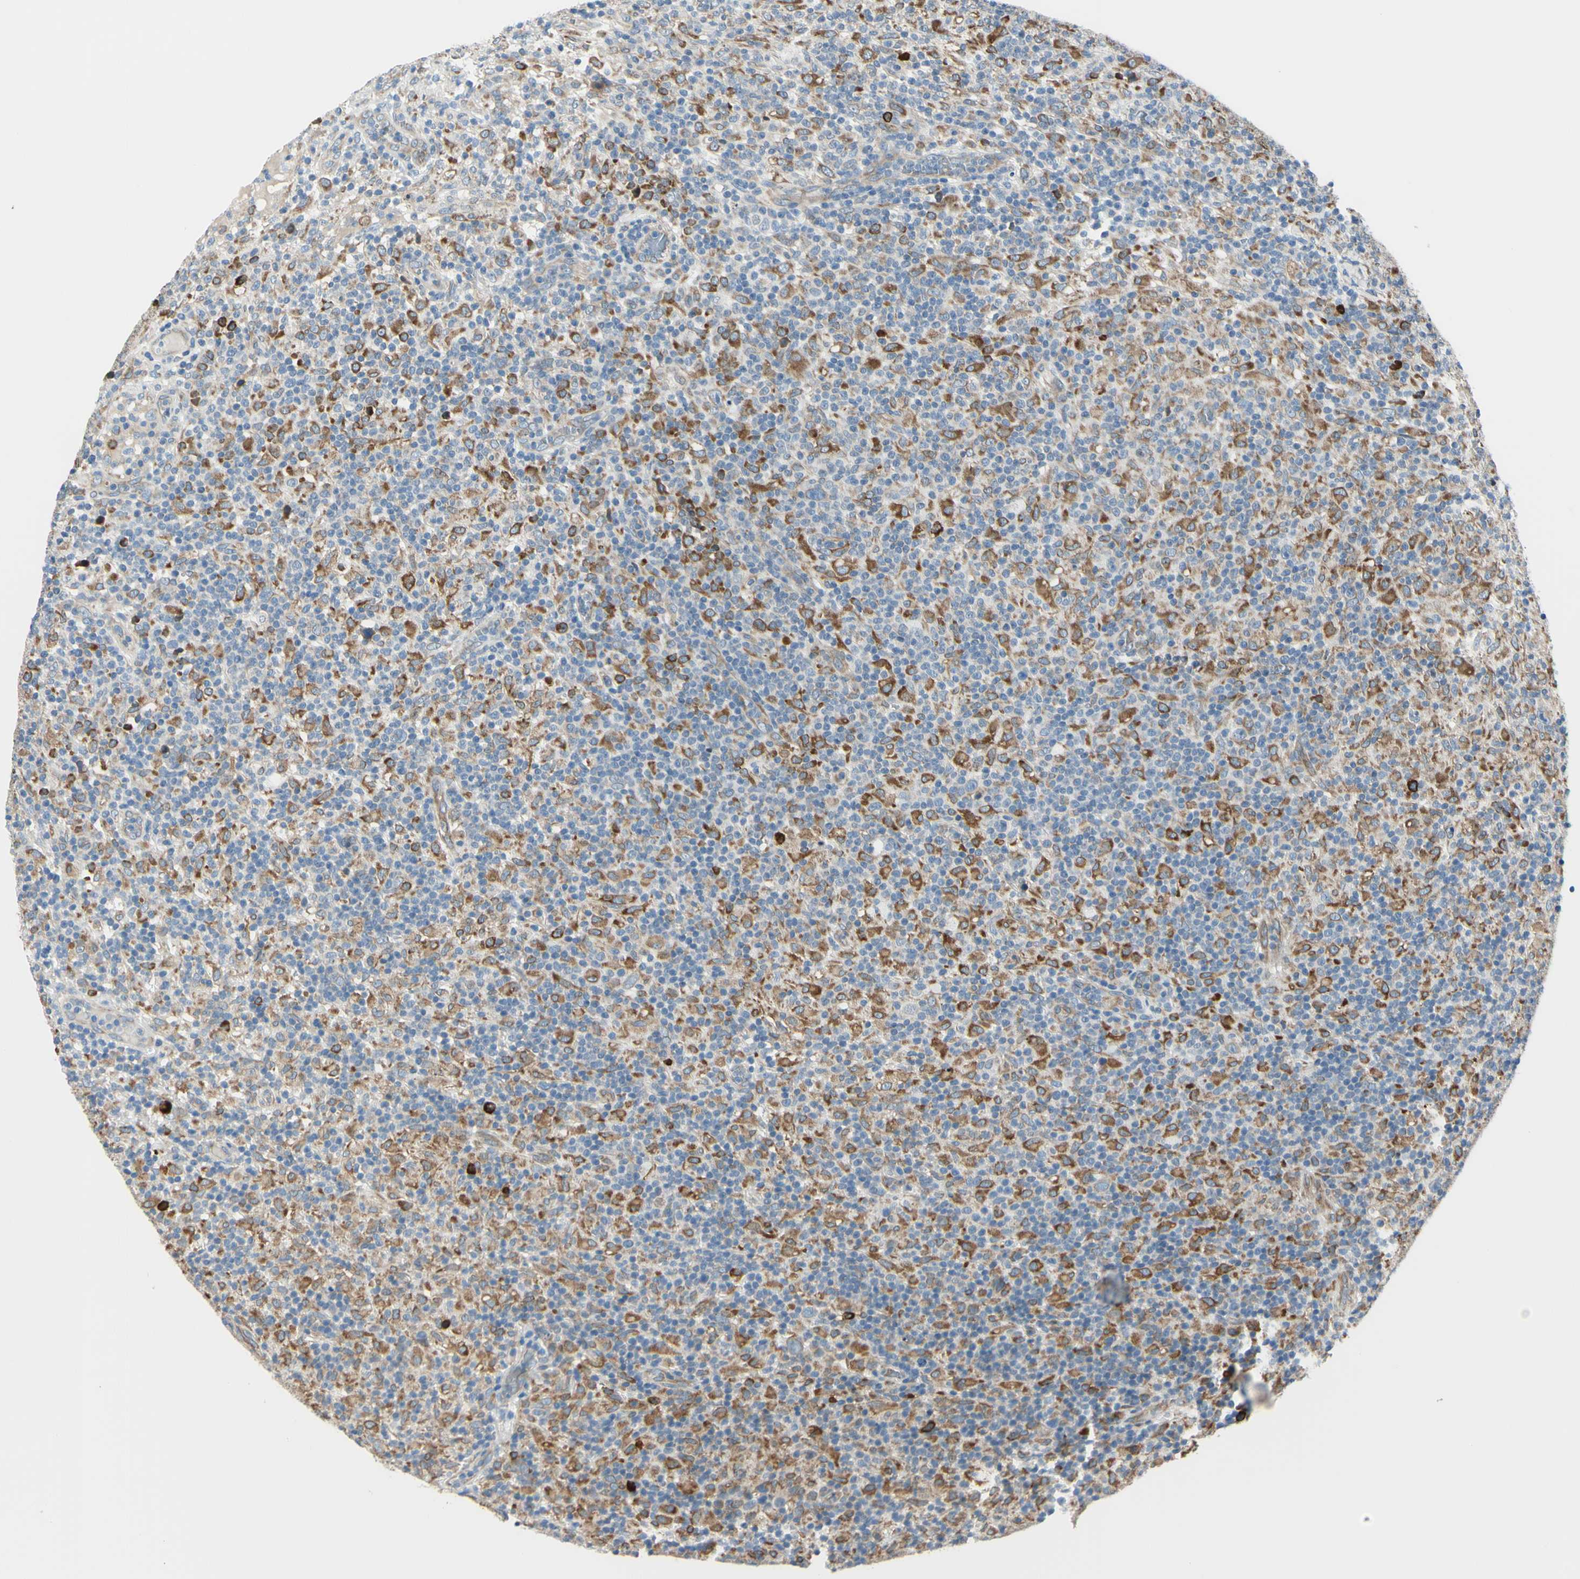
{"staining": {"intensity": "moderate", "quantity": ">75%", "location": "cytoplasmic/membranous"}, "tissue": "lymphoma", "cell_type": "Tumor cells", "image_type": "cancer", "snomed": [{"axis": "morphology", "description": "Hodgkin's disease, NOS"}, {"axis": "topography", "description": "Lymph node"}], "caption": "Lymphoma stained with IHC exhibits moderate cytoplasmic/membranous positivity in approximately >75% of tumor cells. (IHC, brightfield microscopy, high magnification).", "gene": "SELENOS", "patient": {"sex": "male", "age": 70}}